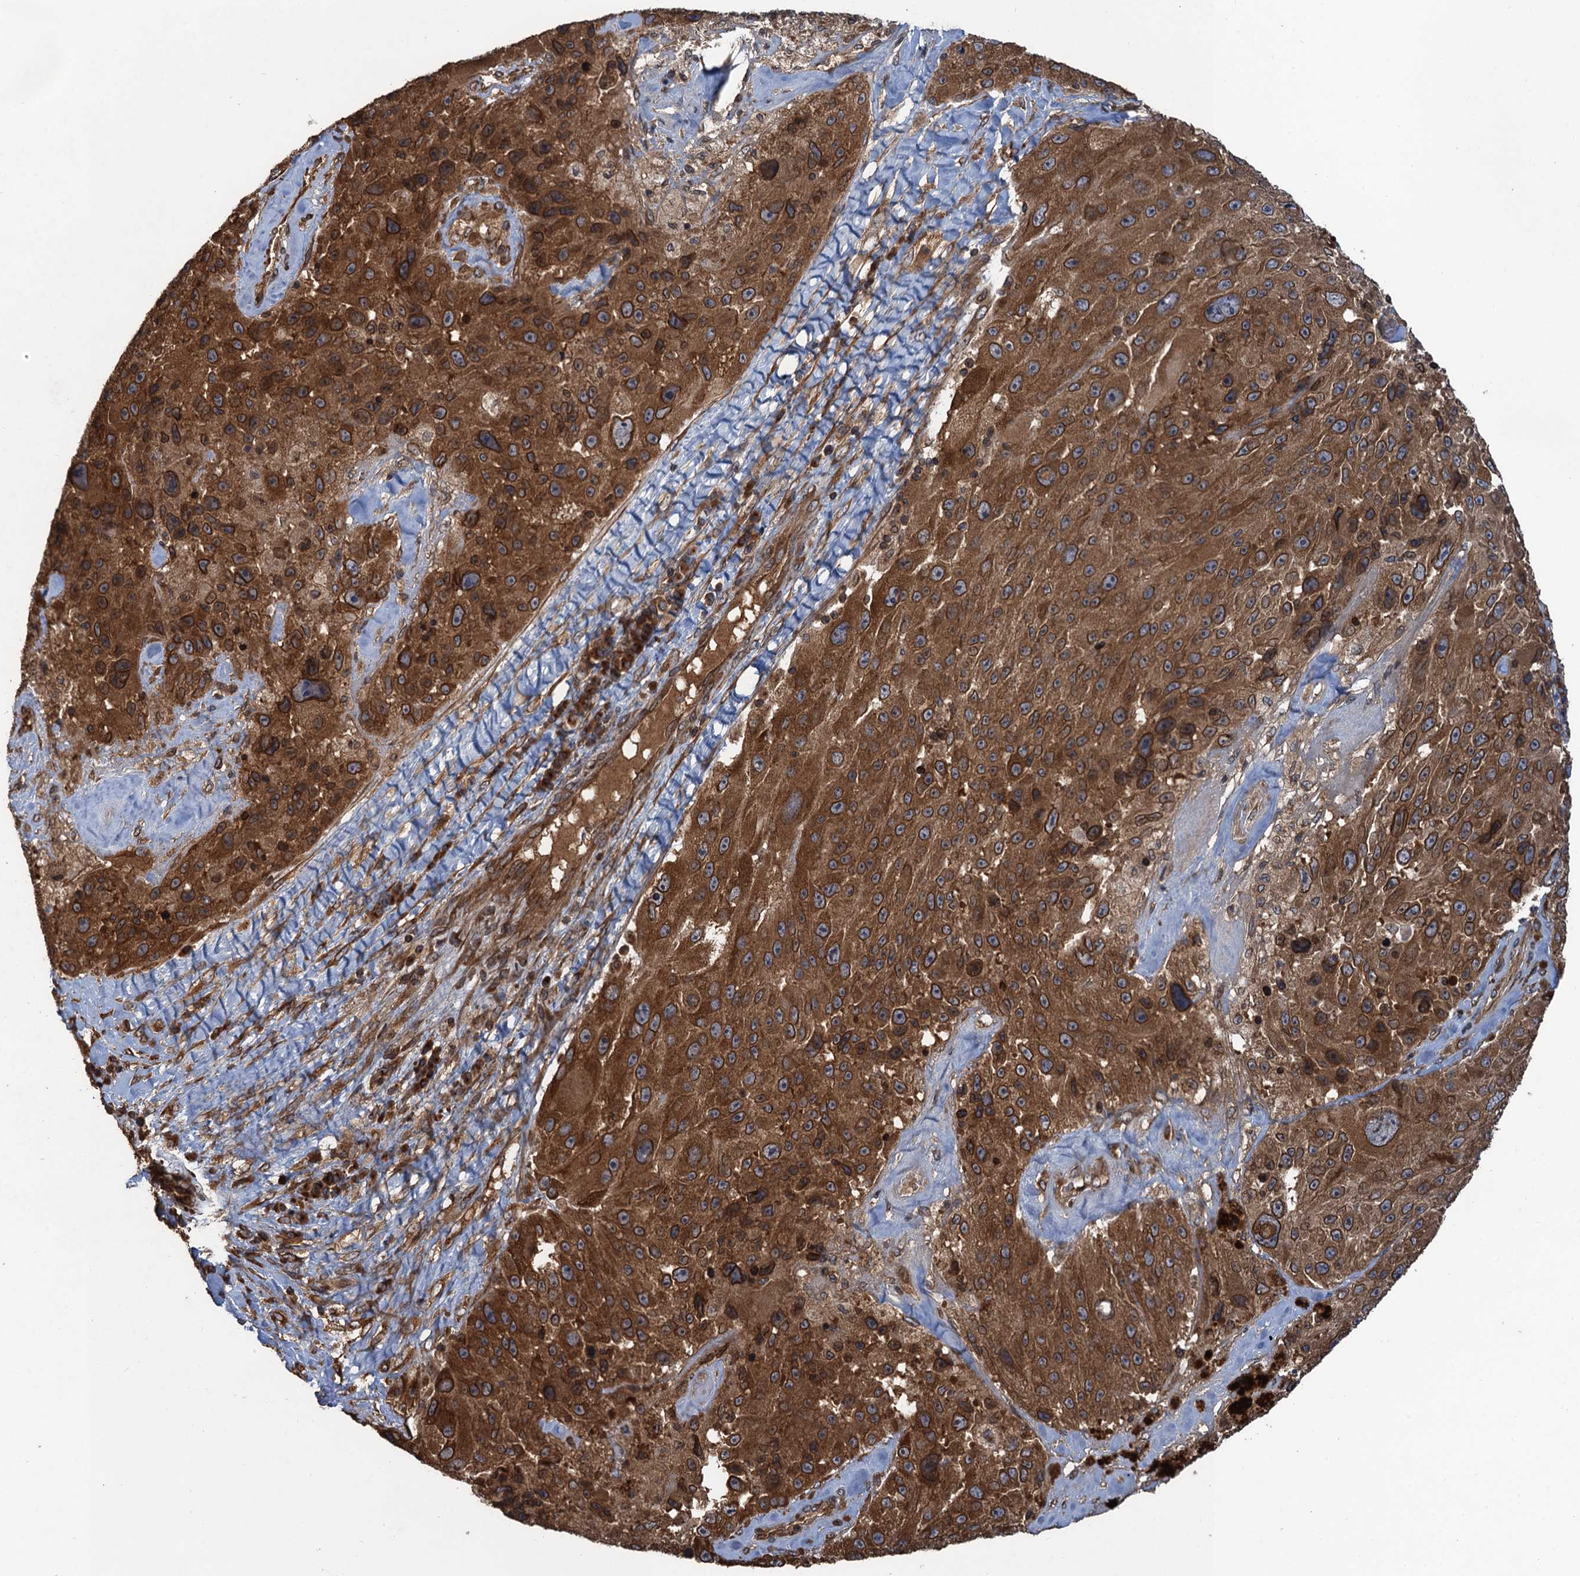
{"staining": {"intensity": "strong", "quantity": ">75%", "location": "cytoplasmic/membranous,nuclear"}, "tissue": "melanoma", "cell_type": "Tumor cells", "image_type": "cancer", "snomed": [{"axis": "morphology", "description": "Malignant melanoma, Metastatic site"}, {"axis": "topography", "description": "Lymph node"}], "caption": "Brown immunohistochemical staining in human melanoma exhibits strong cytoplasmic/membranous and nuclear positivity in approximately >75% of tumor cells.", "gene": "GLE1", "patient": {"sex": "male", "age": 62}}